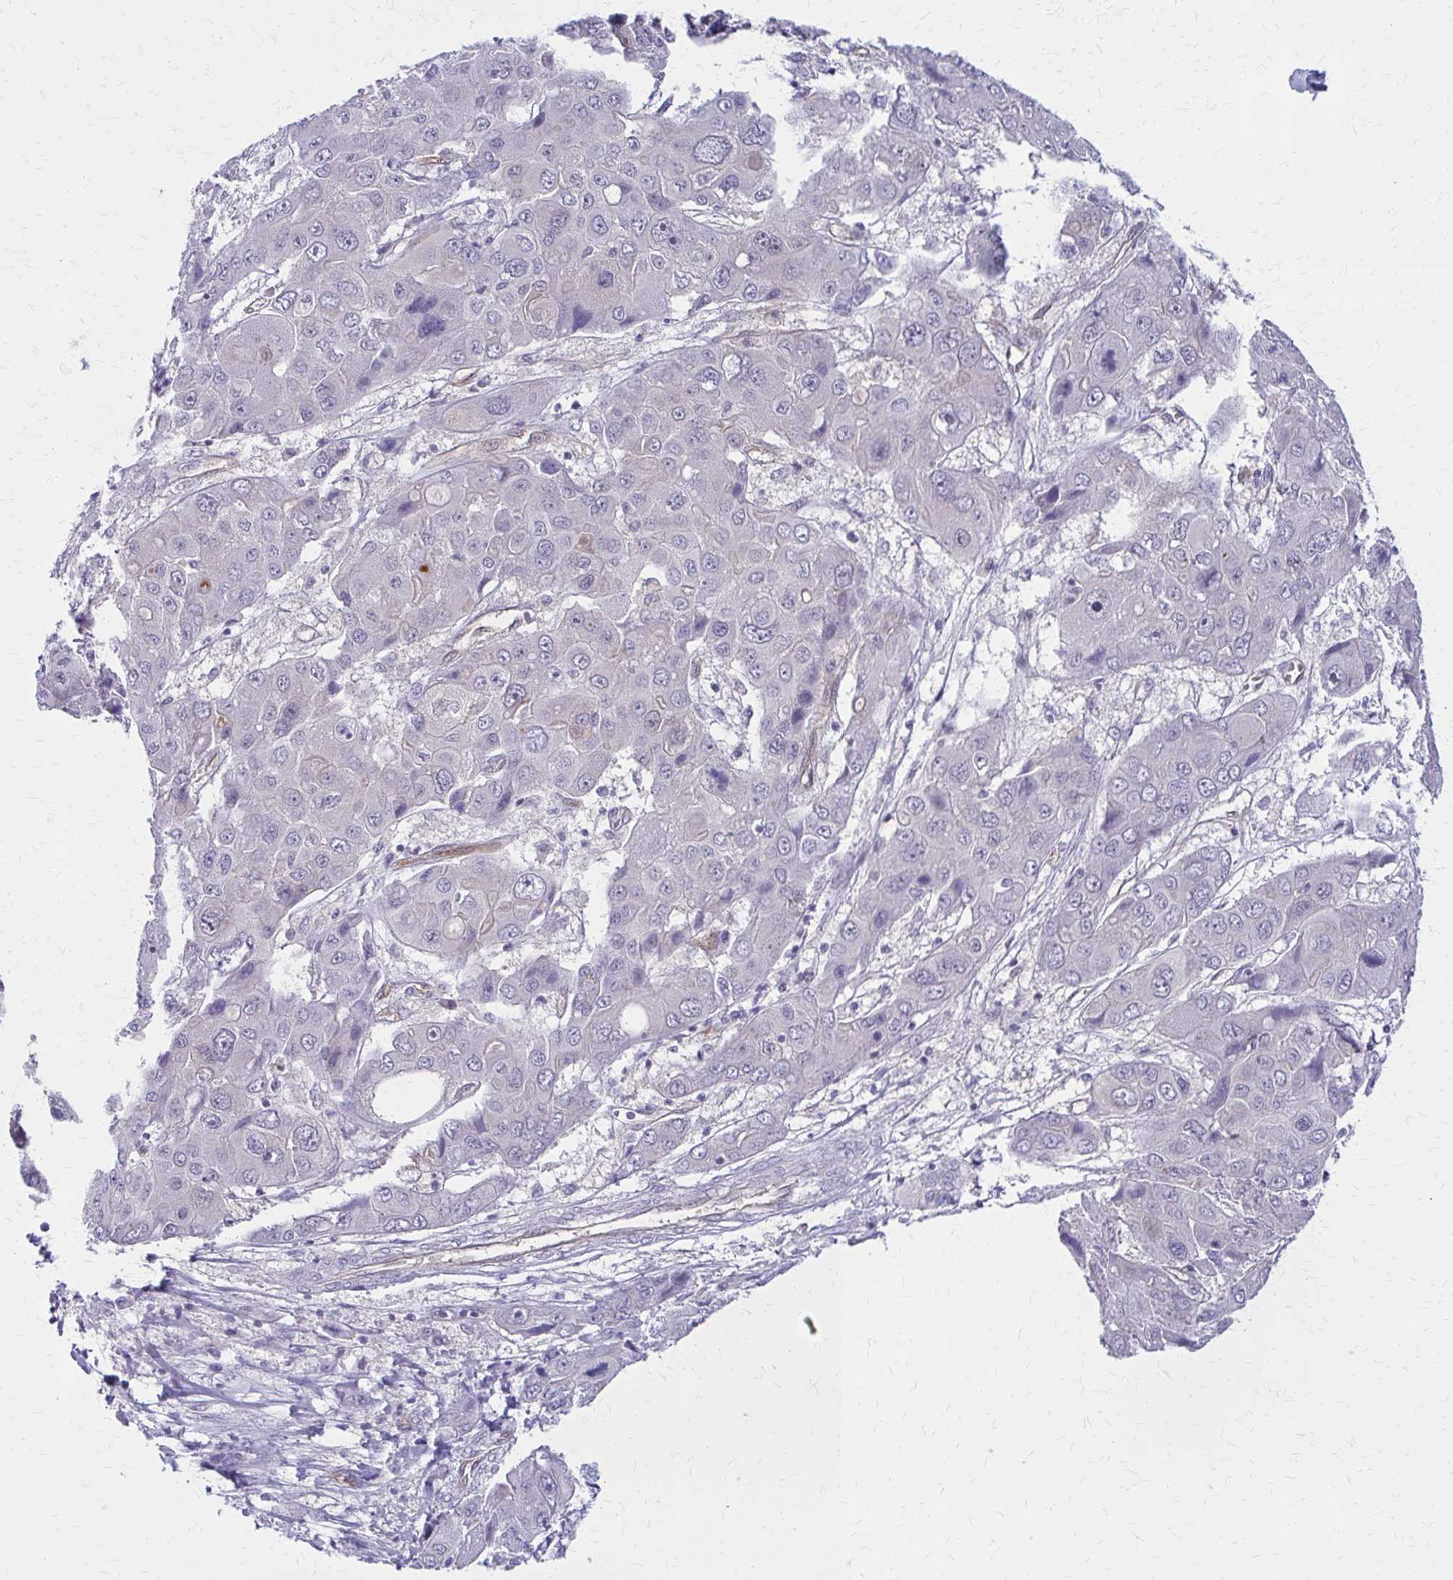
{"staining": {"intensity": "negative", "quantity": "none", "location": "none"}, "tissue": "liver cancer", "cell_type": "Tumor cells", "image_type": "cancer", "snomed": [{"axis": "morphology", "description": "Cholangiocarcinoma"}, {"axis": "topography", "description": "Liver"}], "caption": "DAB immunohistochemical staining of liver cholangiocarcinoma displays no significant expression in tumor cells.", "gene": "CLIC2", "patient": {"sex": "male", "age": 67}}